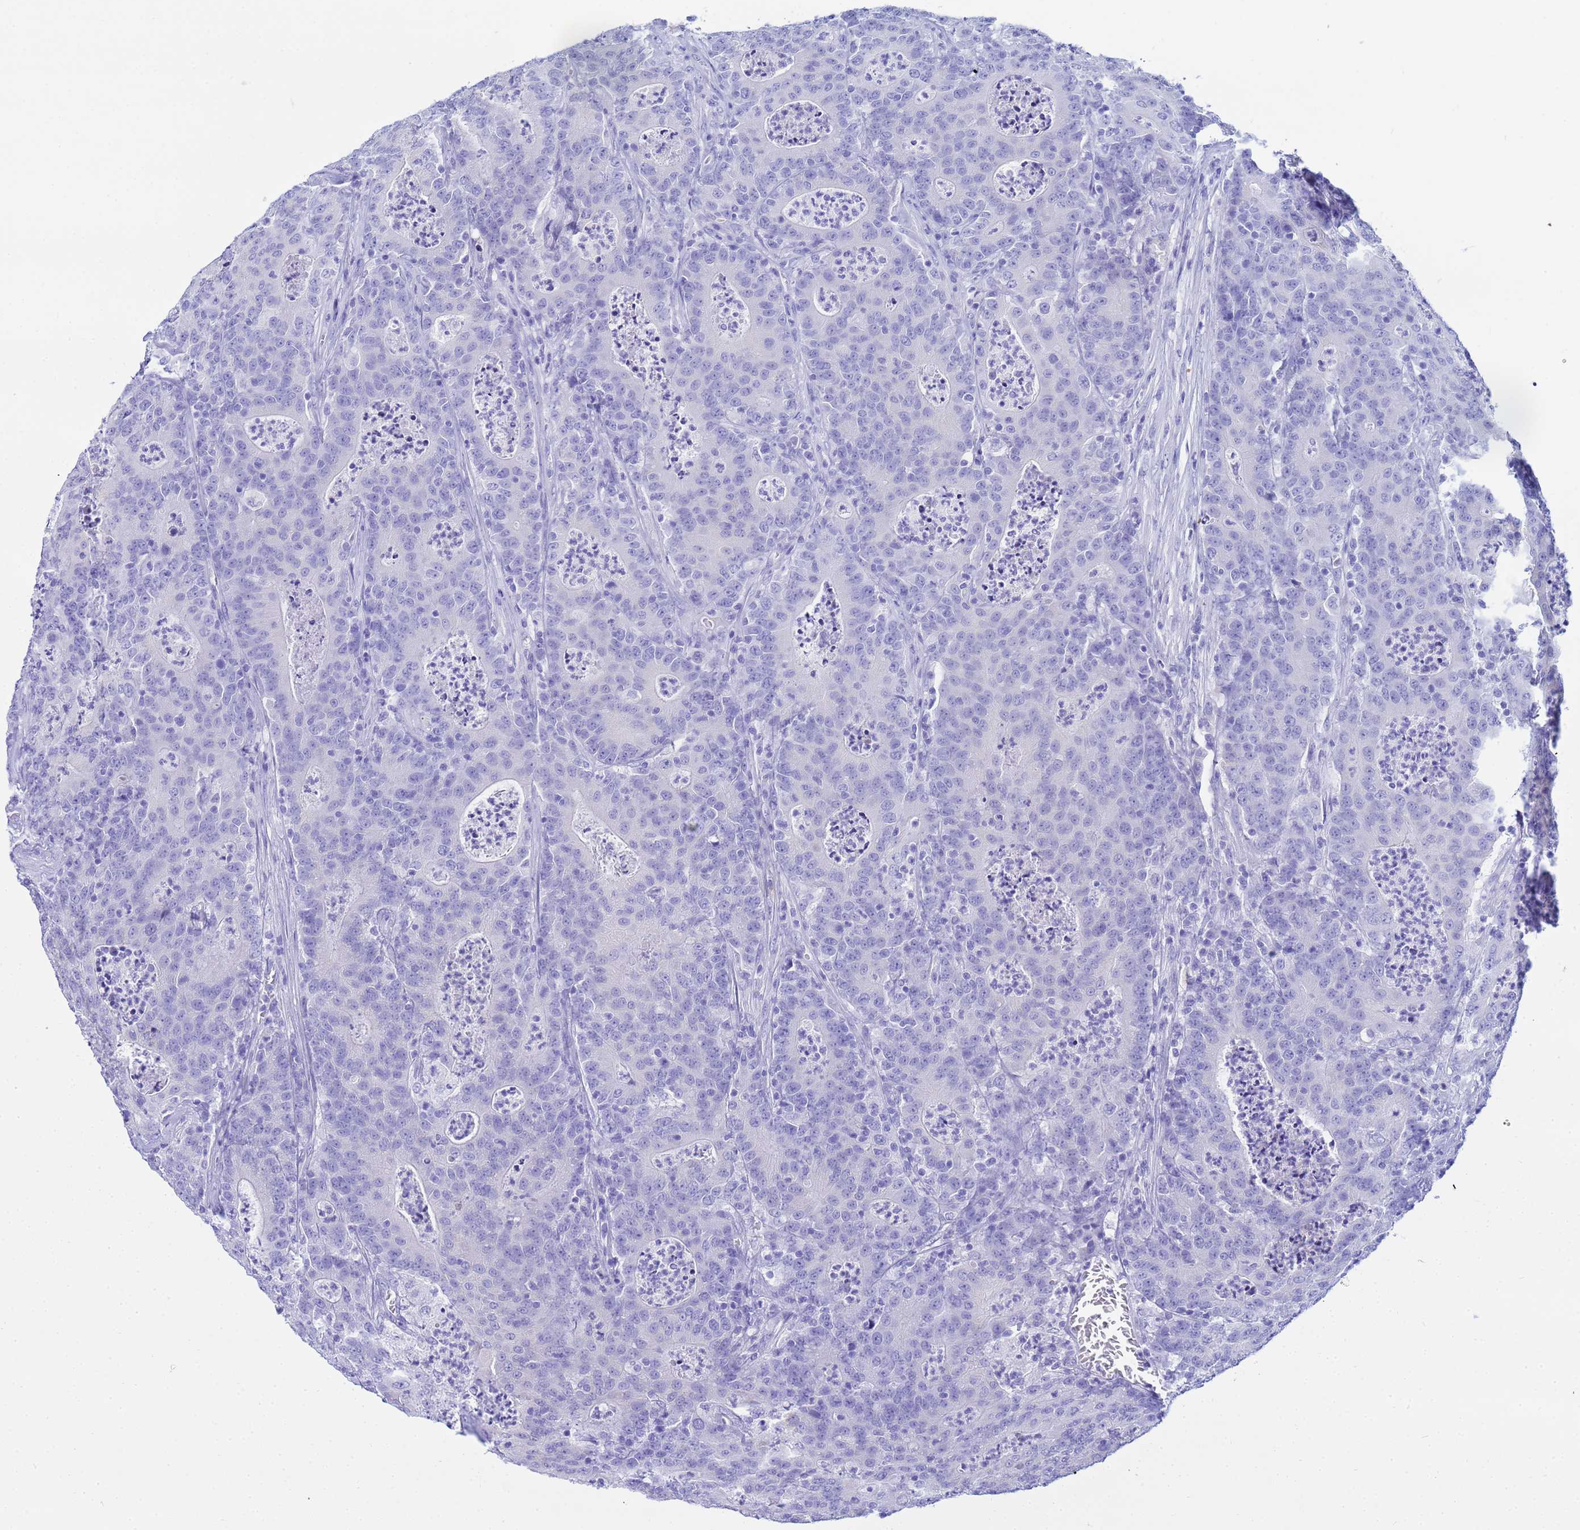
{"staining": {"intensity": "negative", "quantity": "none", "location": "none"}, "tissue": "colorectal cancer", "cell_type": "Tumor cells", "image_type": "cancer", "snomed": [{"axis": "morphology", "description": "Adenocarcinoma, NOS"}, {"axis": "topography", "description": "Colon"}], "caption": "Immunohistochemistry histopathology image of adenocarcinoma (colorectal) stained for a protein (brown), which exhibits no staining in tumor cells. Brightfield microscopy of immunohistochemistry (IHC) stained with DAB (brown) and hematoxylin (blue), captured at high magnification.", "gene": "AQP12A", "patient": {"sex": "male", "age": 83}}